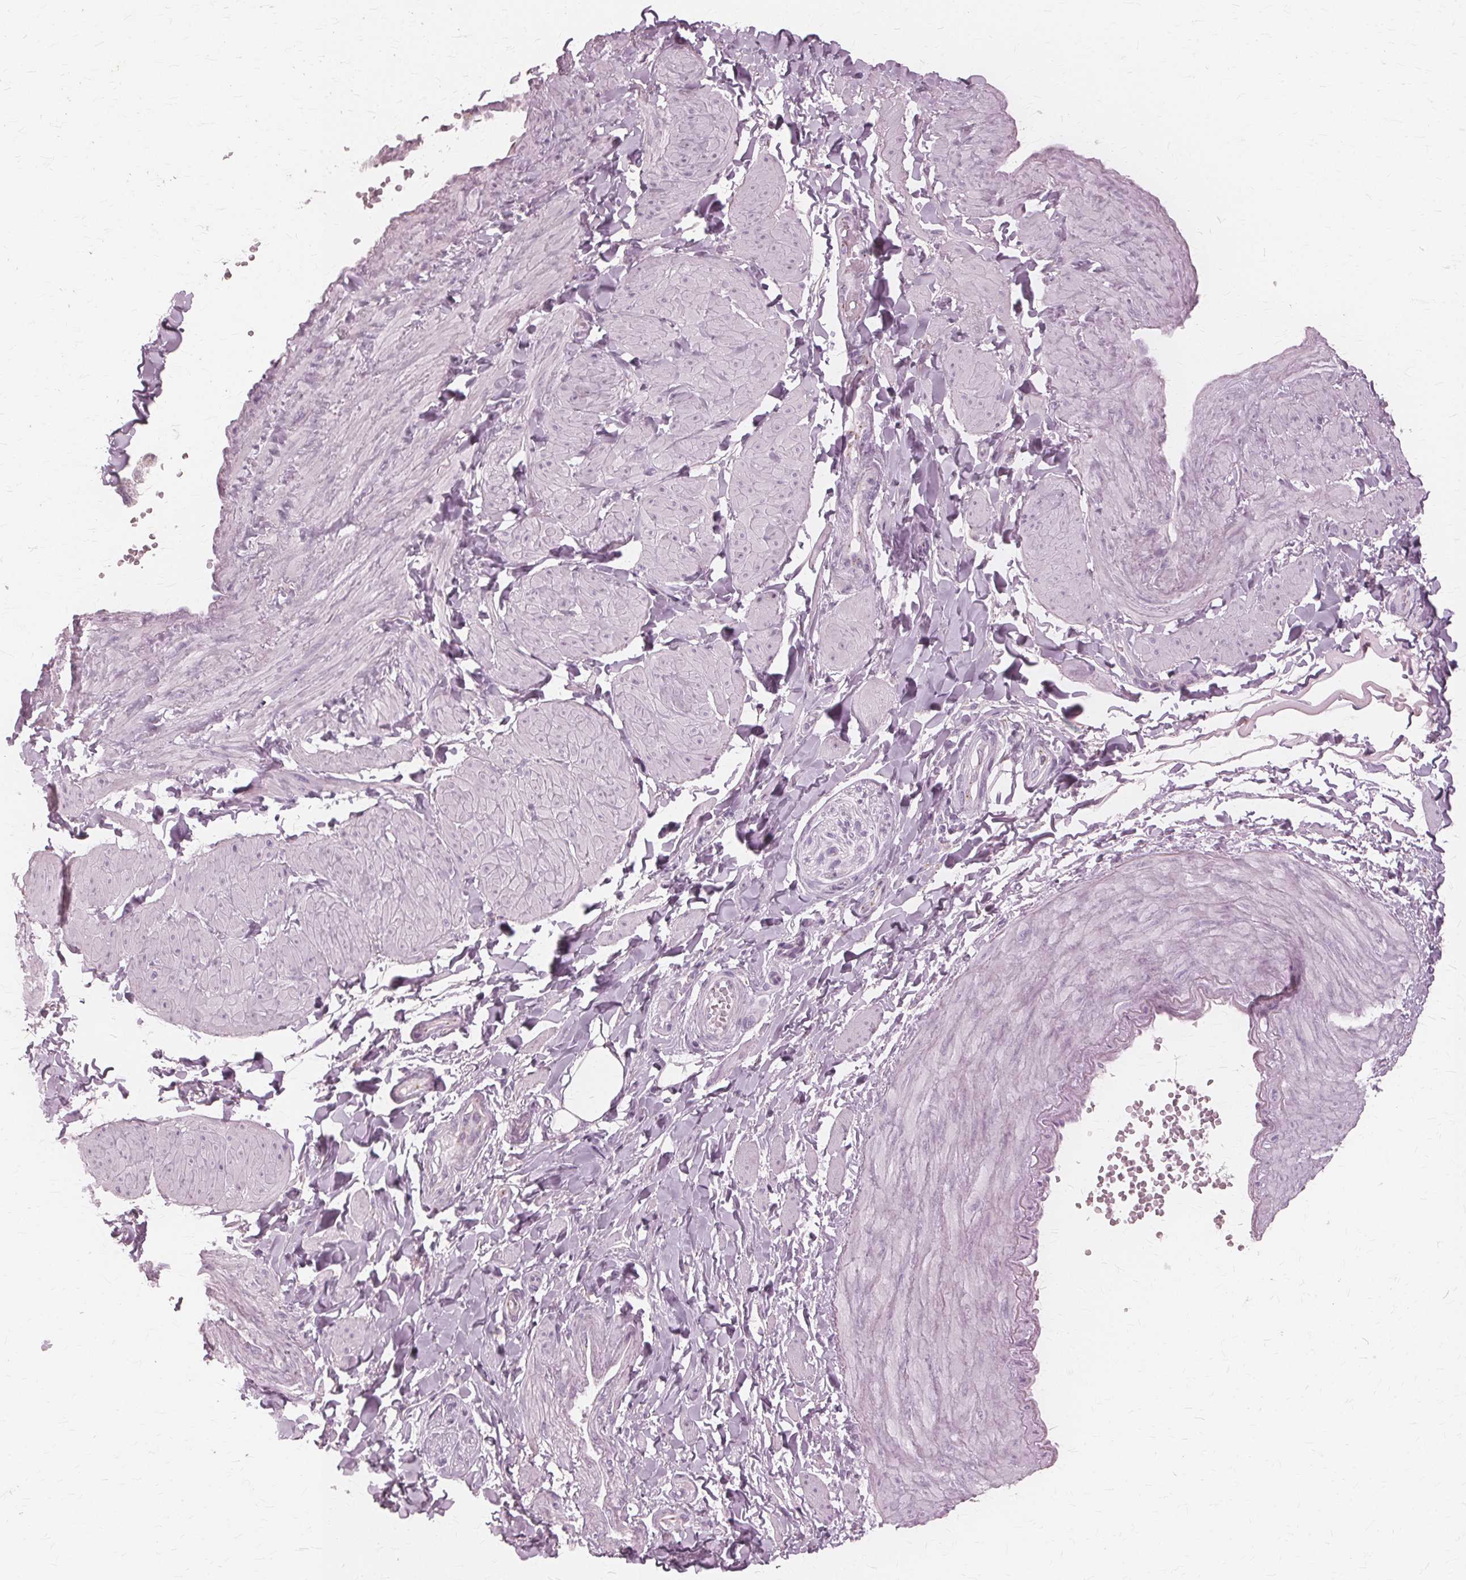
{"staining": {"intensity": "negative", "quantity": "none", "location": "none"}, "tissue": "adipose tissue", "cell_type": "Adipocytes", "image_type": "normal", "snomed": [{"axis": "morphology", "description": "Normal tissue, NOS"}, {"axis": "topography", "description": "Epididymis"}, {"axis": "topography", "description": "Peripheral nerve tissue"}], "caption": "The histopathology image displays no staining of adipocytes in benign adipose tissue. (Immunohistochemistry (ihc), brightfield microscopy, high magnification).", "gene": "DNASE2", "patient": {"sex": "male", "age": 32}}